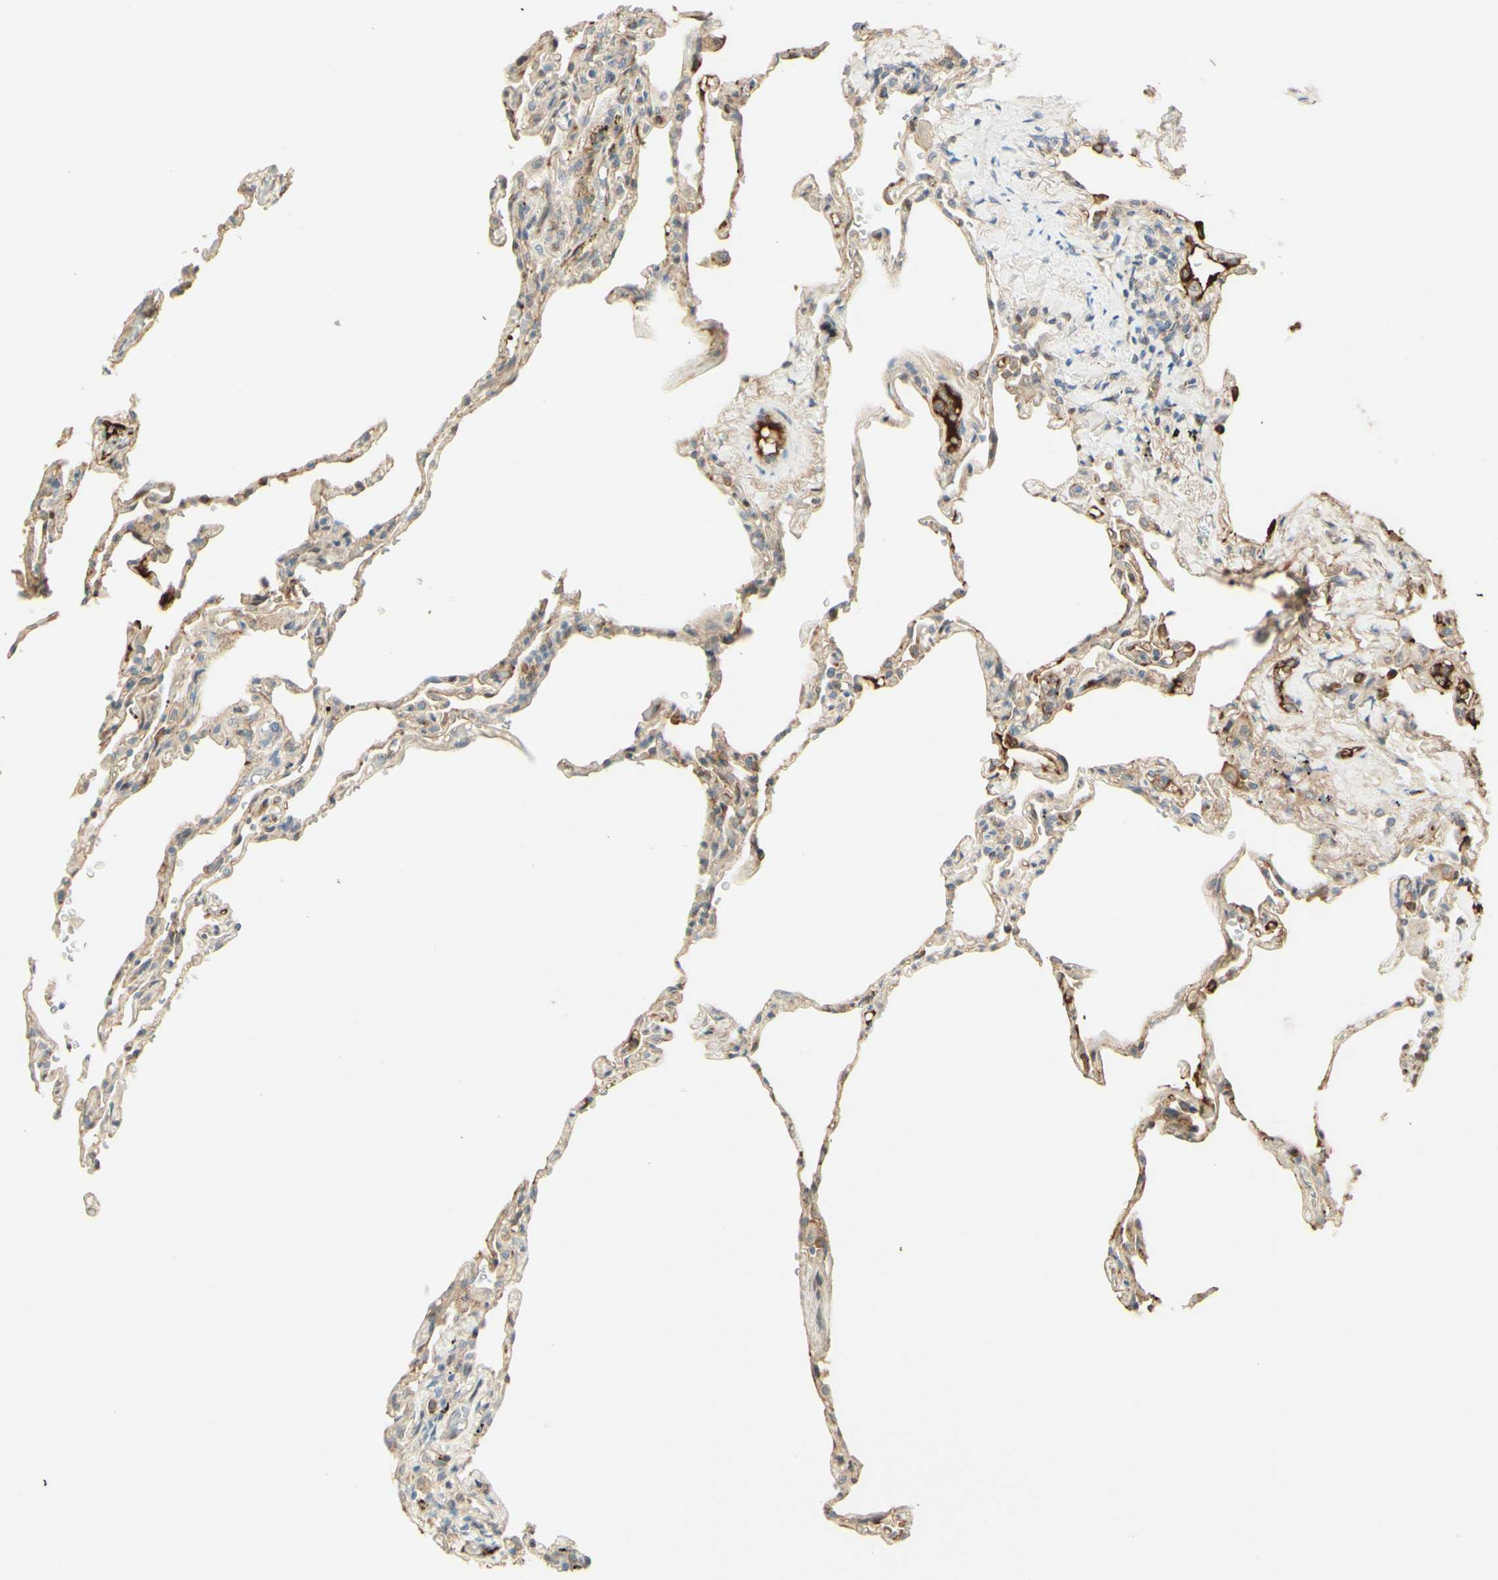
{"staining": {"intensity": "strong", "quantity": "<25%", "location": "cytoplasmic/membranous"}, "tissue": "lung", "cell_type": "Alveolar cells", "image_type": "normal", "snomed": [{"axis": "morphology", "description": "Normal tissue, NOS"}, {"axis": "topography", "description": "Lung"}], "caption": "IHC (DAB) staining of benign lung displays strong cytoplasmic/membranous protein positivity in about <25% of alveolar cells.", "gene": "ANGPT2", "patient": {"sex": "male", "age": 59}}